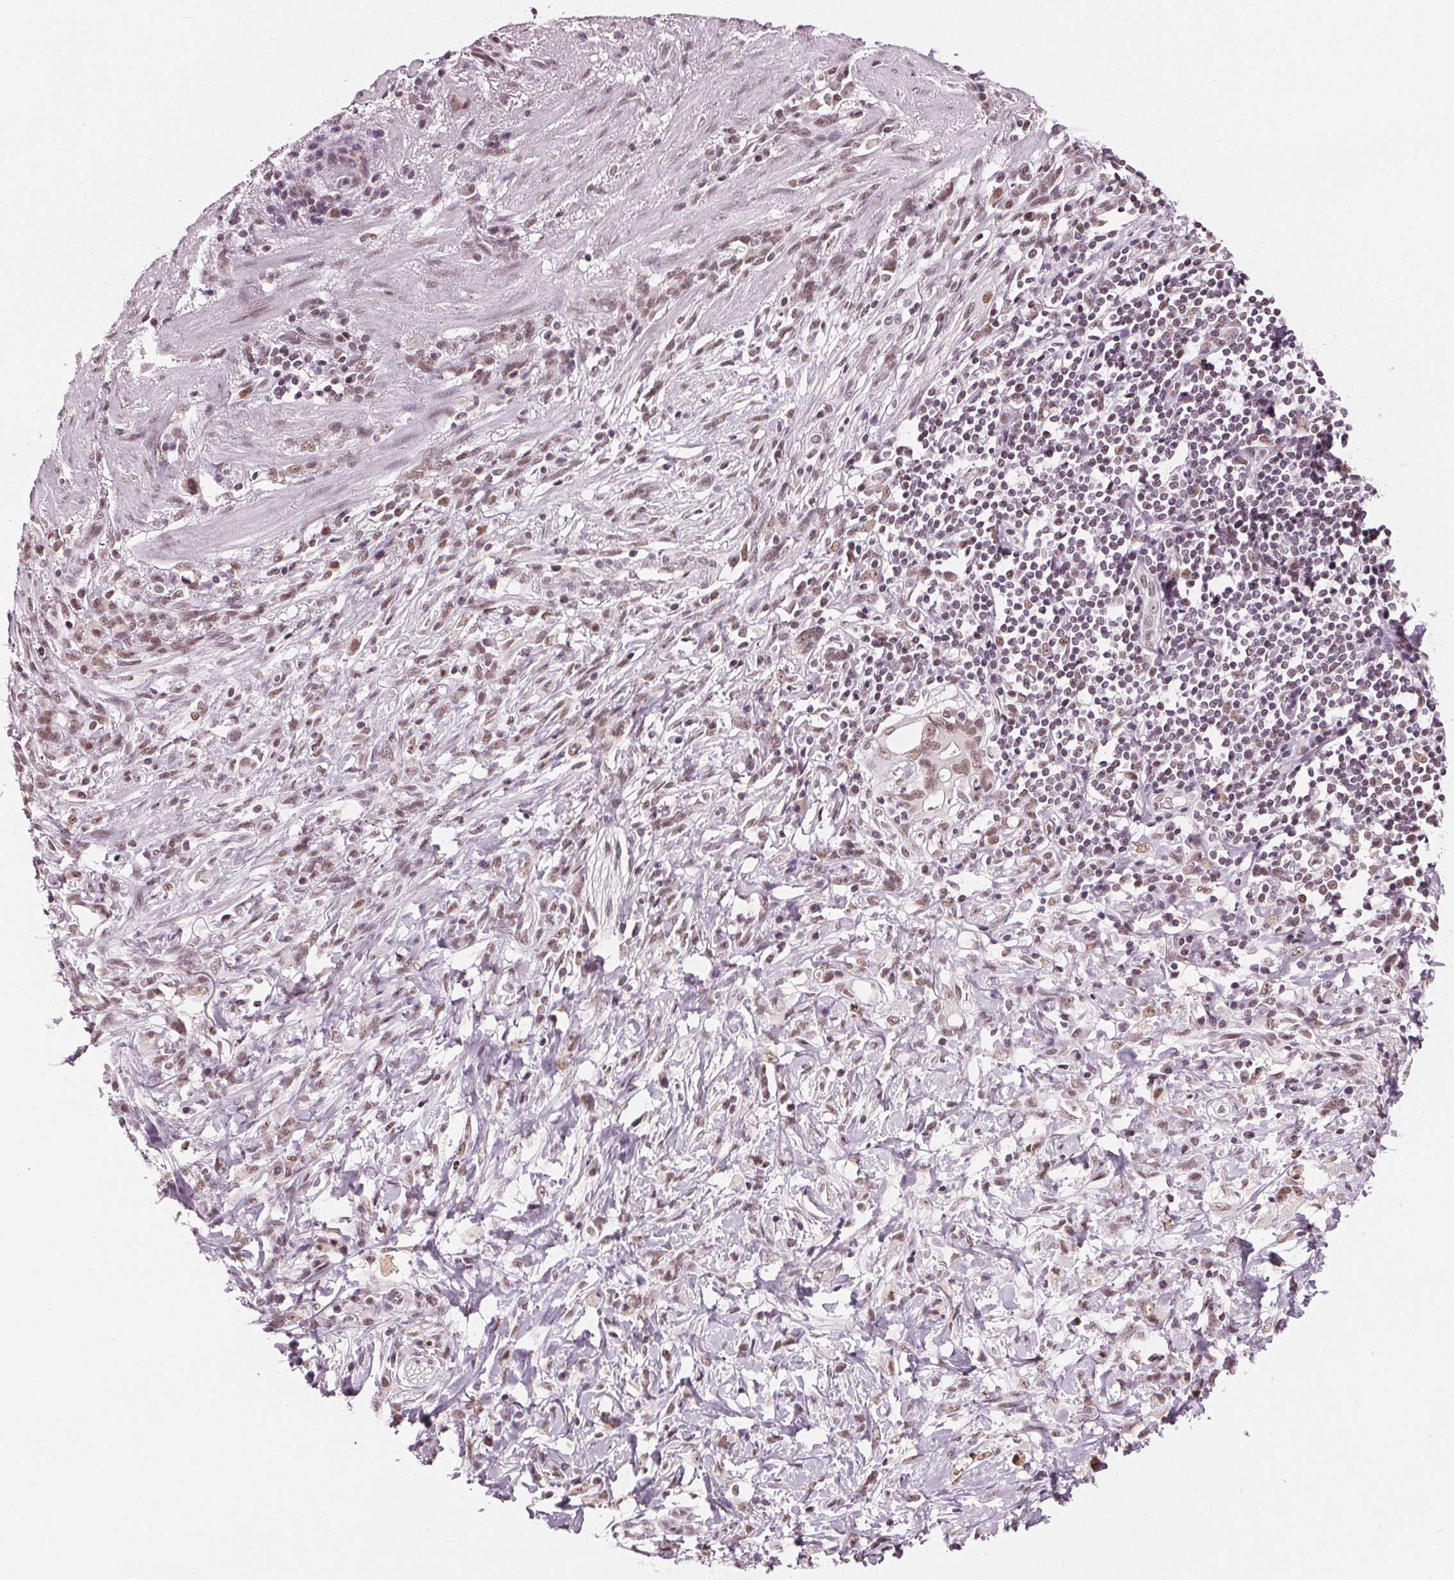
{"staining": {"intensity": "weak", "quantity": ">75%", "location": "nuclear"}, "tissue": "stomach cancer", "cell_type": "Tumor cells", "image_type": "cancer", "snomed": [{"axis": "morphology", "description": "Adenocarcinoma, NOS"}, {"axis": "topography", "description": "Stomach"}], "caption": "Brown immunohistochemical staining in stomach cancer (adenocarcinoma) exhibits weak nuclear staining in approximately >75% of tumor cells. (Stains: DAB (3,3'-diaminobenzidine) in brown, nuclei in blue, Microscopy: brightfield microscopy at high magnification).", "gene": "IWS1", "patient": {"sex": "female", "age": 84}}